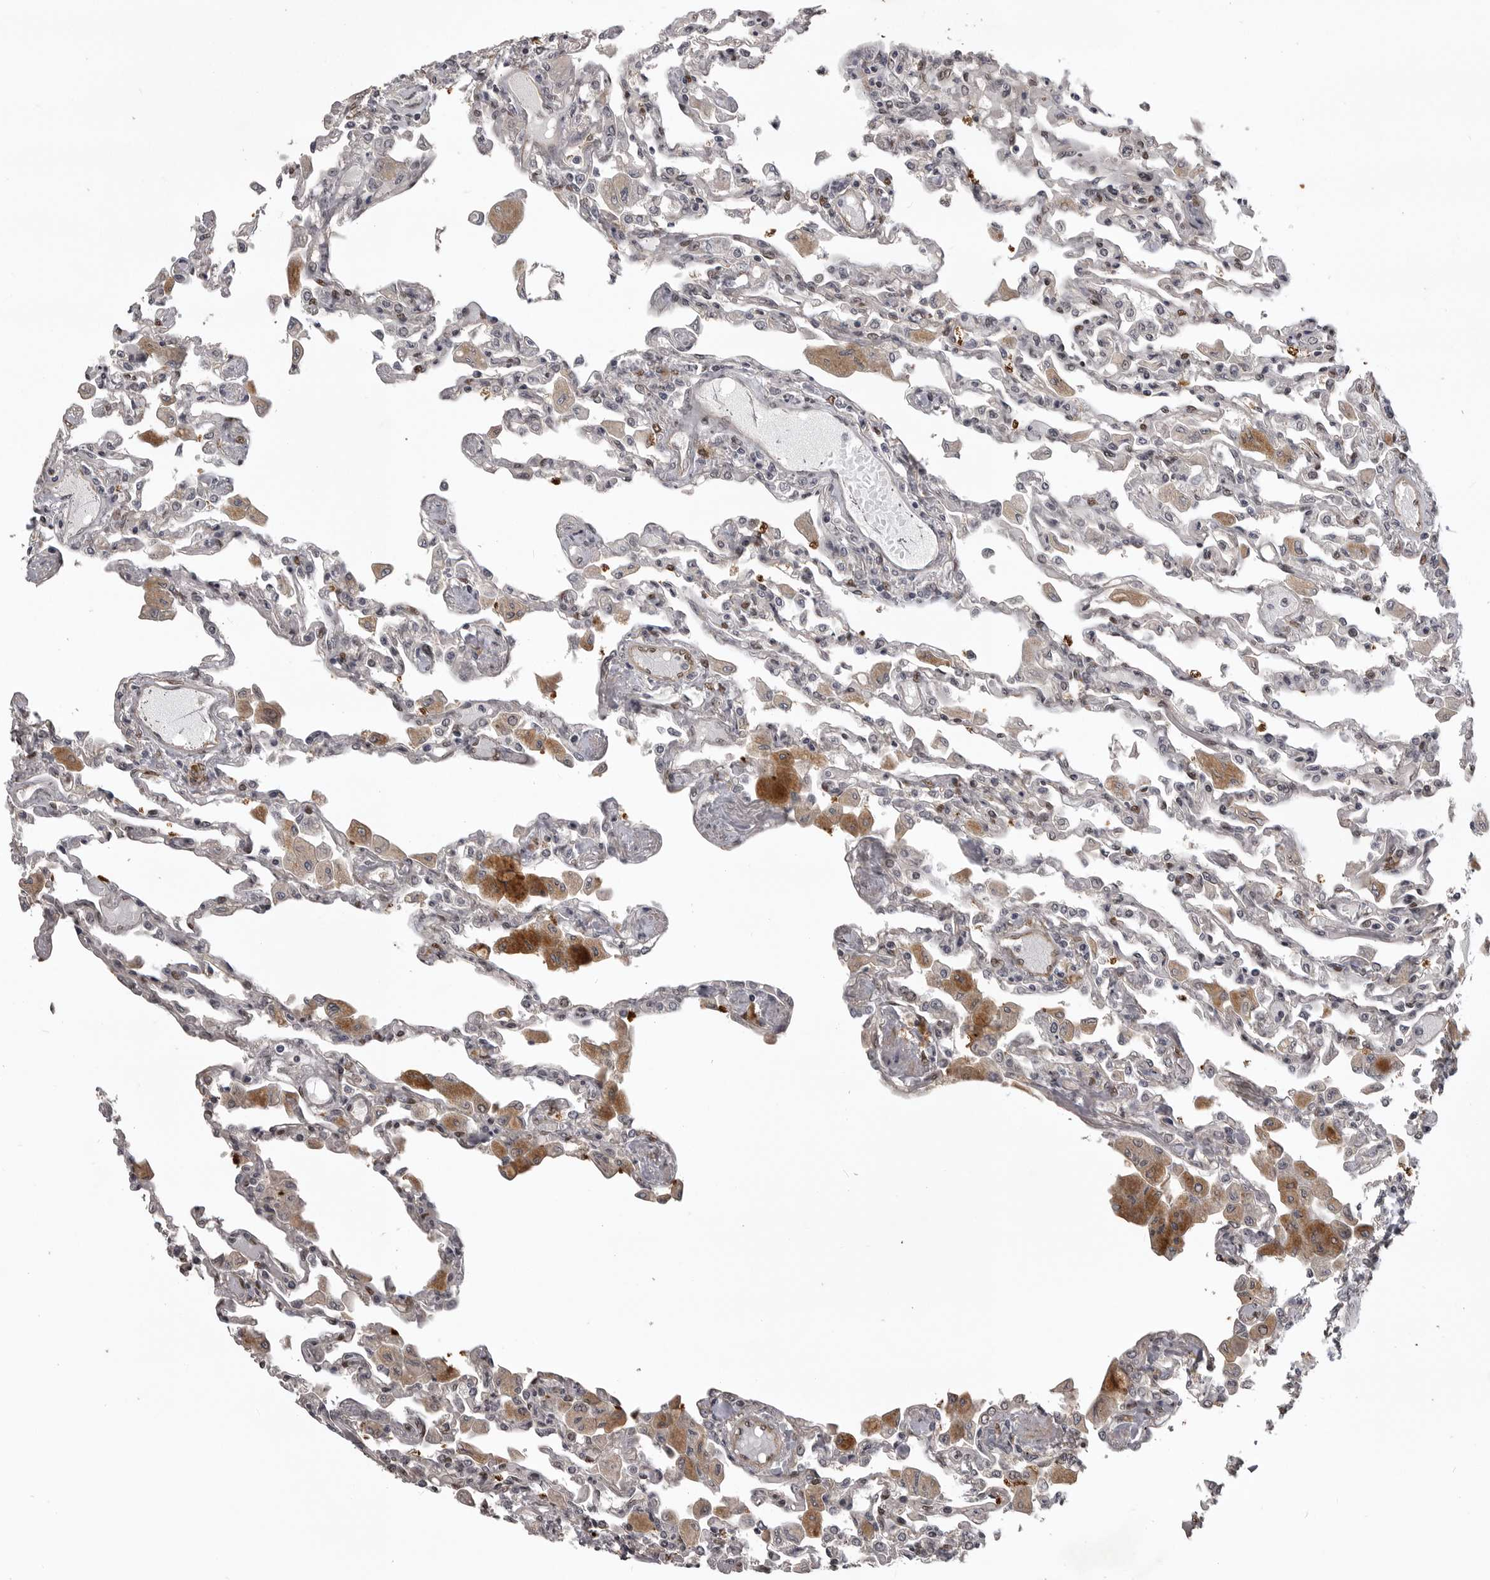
{"staining": {"intensity": "moderate", "quantity": "25%-75%", "location": "cytoplasmic/membranous,nuclear"}, "tissue": "lung", "cell_type": "Alveolar cells", "image_type": "normal", "snomed": [{"axis": "morphology", "description": "Normal tissue, NOS"}, {"axis": "topography", "description": "Bronchus"}, {"axis": "topography", "description": "Lung"}], "caption": "Immunohistochemical staining of normal lung displays 25%-75% levels of moderate cytoplasmic/membranous,nuclear protein expression in approximately 25%-75% of alveolar cells. The staining was performed using DAB, with brown indicating positive protein expression. Nuclei are stained blue with hematoxylin.", "gene": "SNX16", "patient": {"sex": "female", "age": 49}}